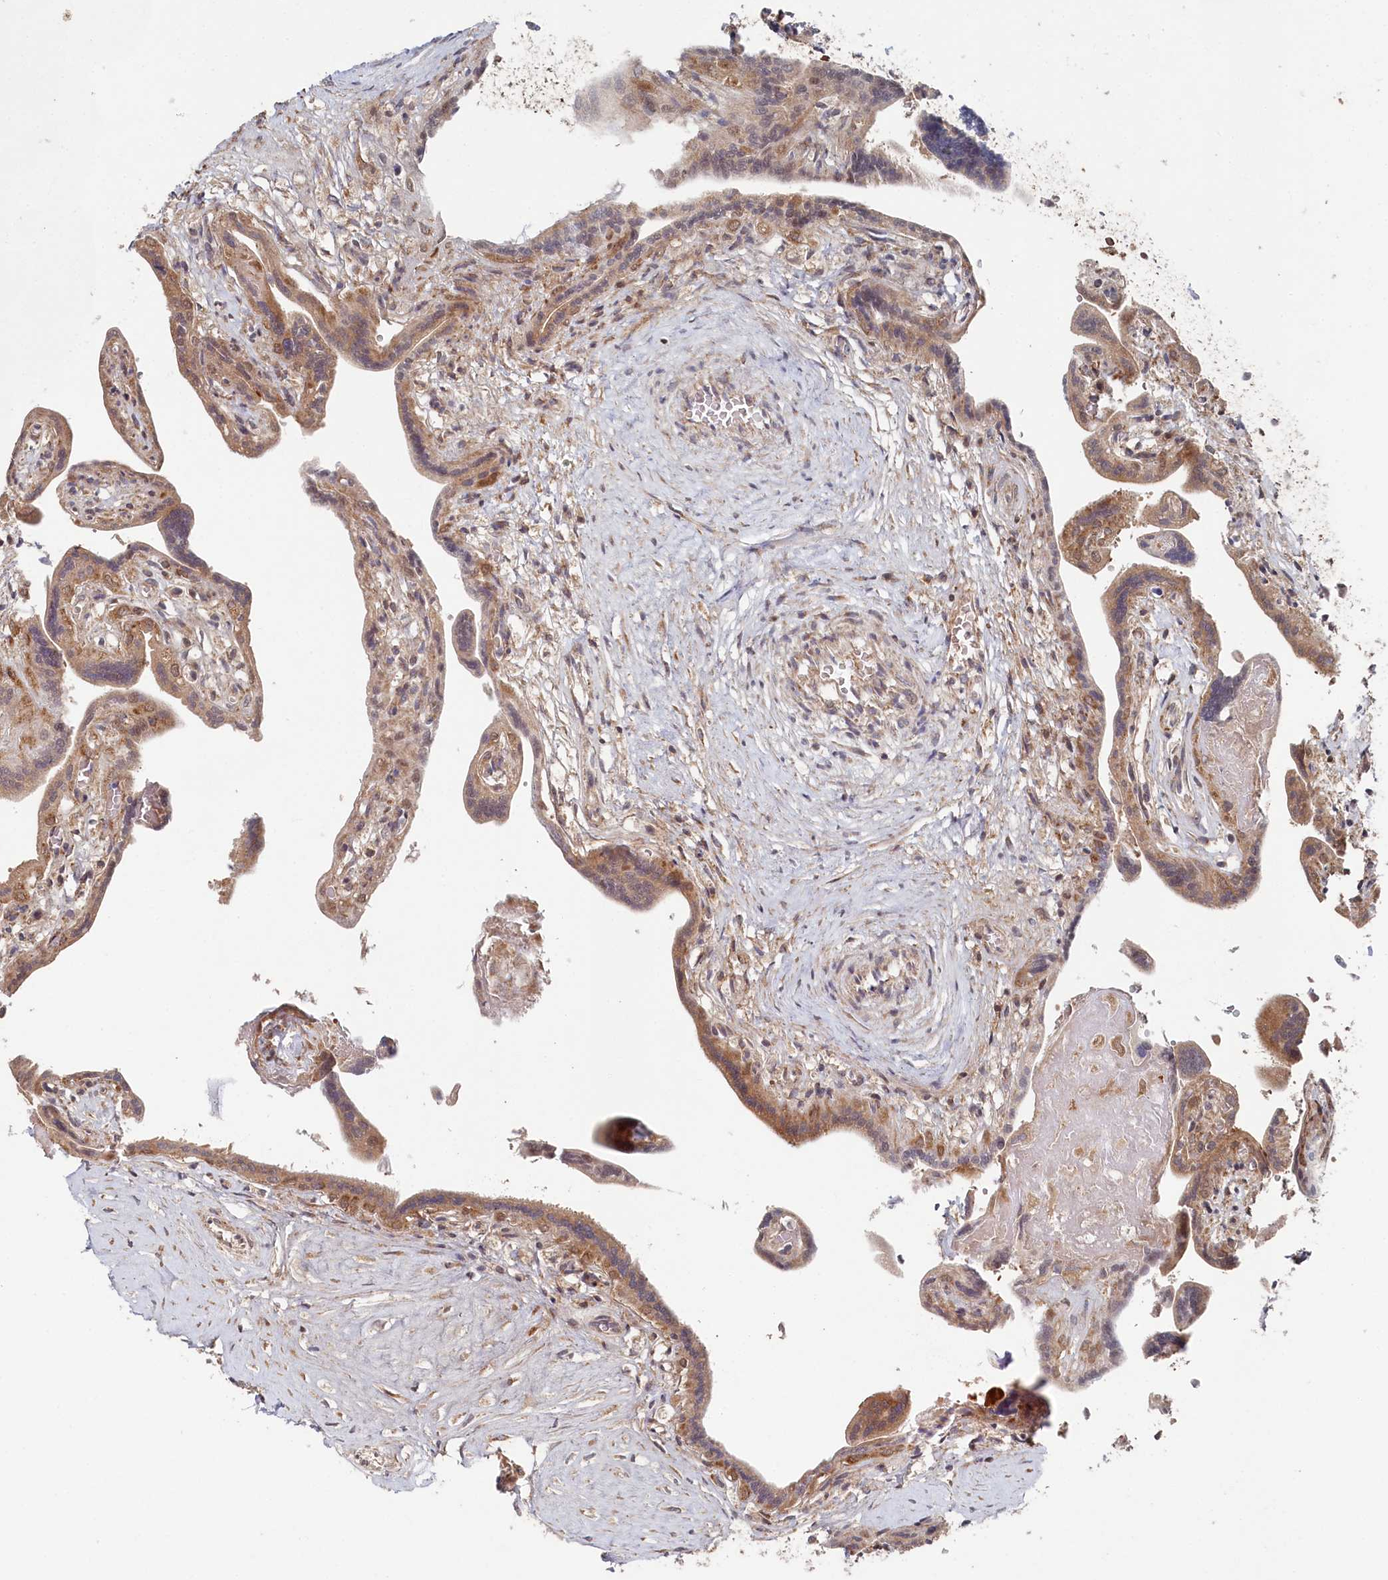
{"staining": {"intensity": "moderate", "quantity": ">75%", "location": "cytoplasmic/membranous,nuclear"}, "tissue": "placenta", "cell_type": "Trophoblastic cells", "image_type": "normal", "snomed": [{"axis": "morphology", "description": "Normal tissue, NOS"}, {"axis": "topography", "description": "Placenta"}], "caption": "Normal placenta shows moderate cytoplasmic/membranous,nuclear expression in about >75% of trophoblastic cells, visualized by immunohistochemistry. (DAB (3,3'-diaminobenzidine) IHC with brightfield microscopy, high magnification).", "gene": "WAPL", "patient": {"sex": "female", "age": 37}}